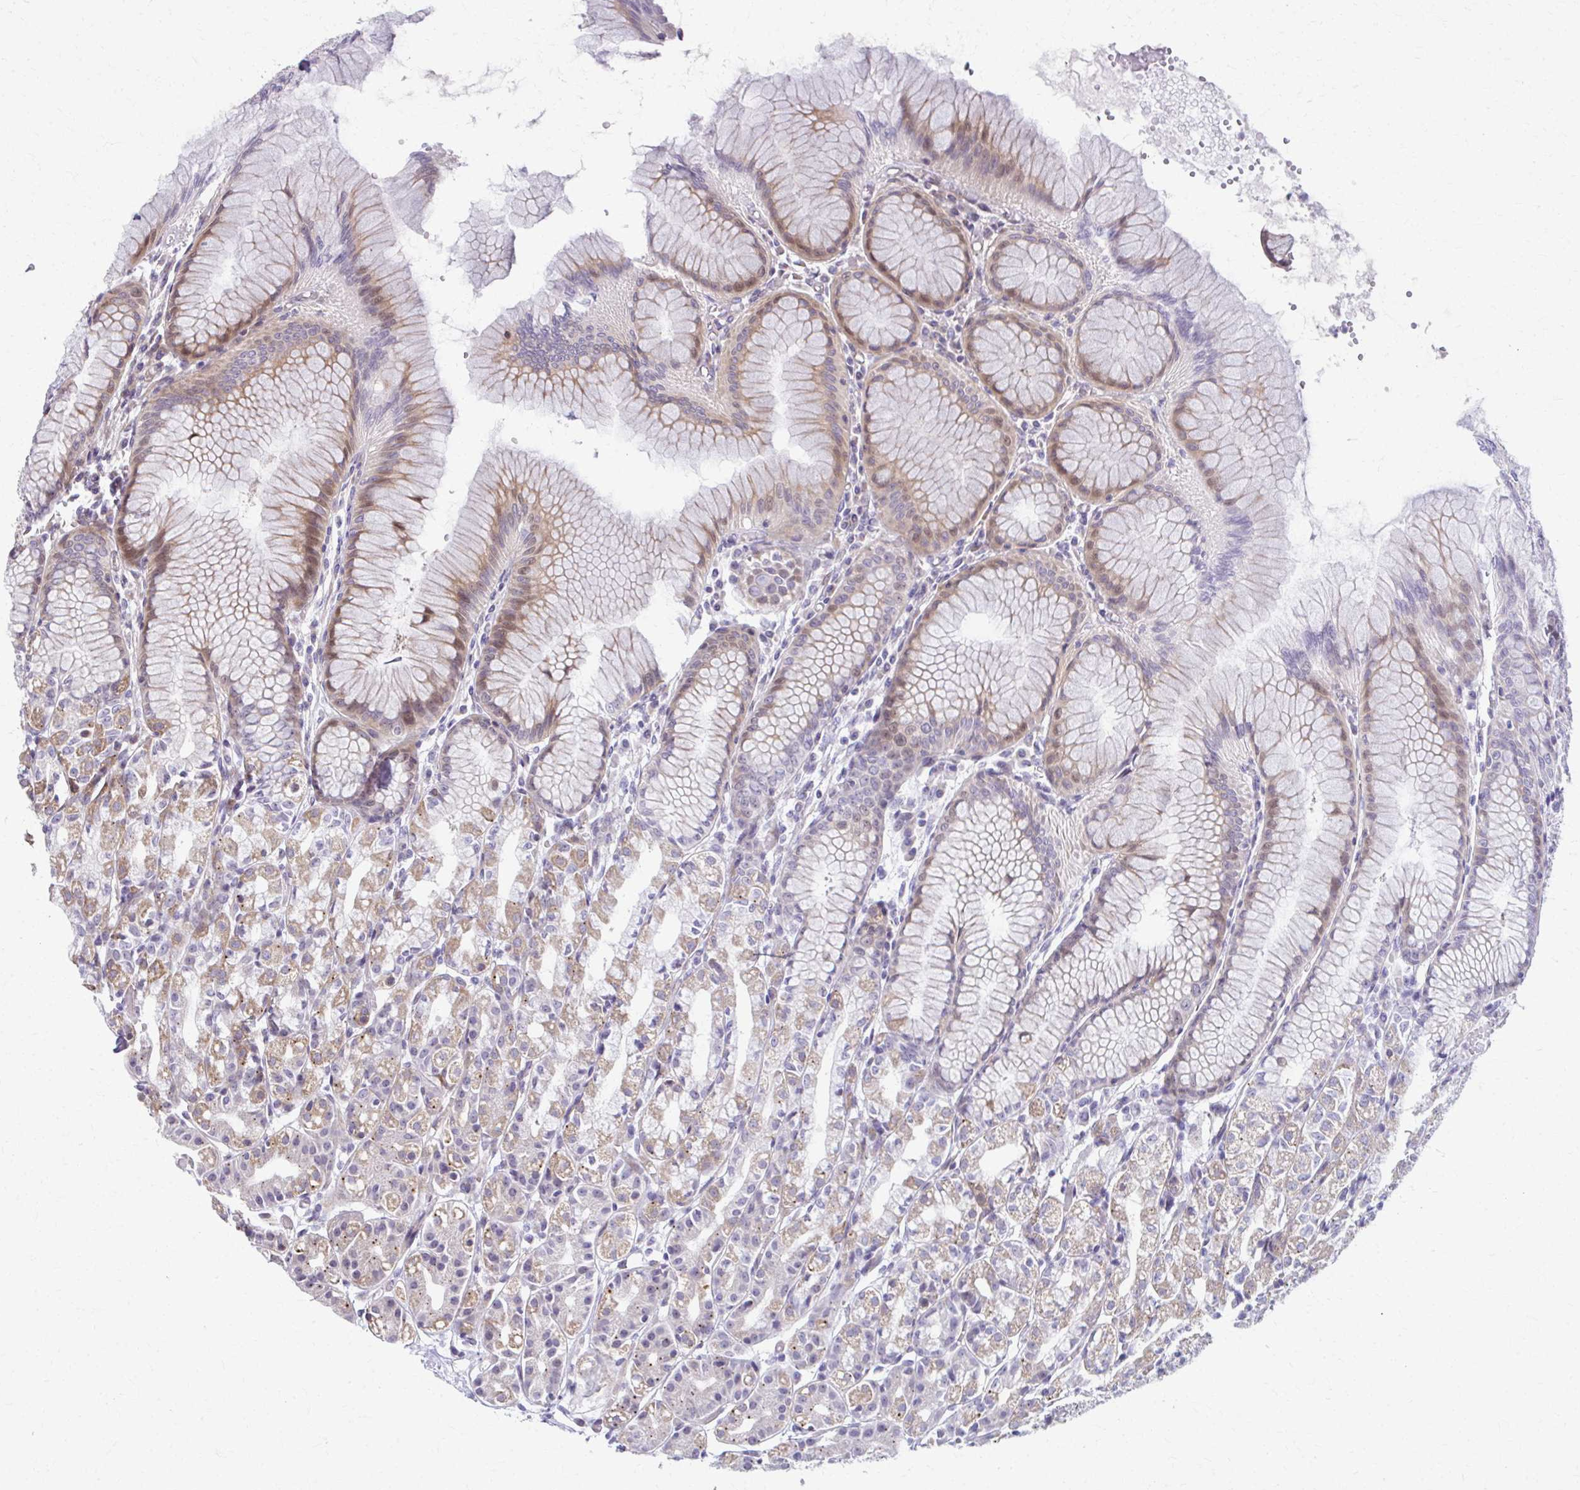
{"staining": {"intensity": "moderate", "quantity": "25%-75%", "location": "cytoplasmic/membranous,nuclear"}, "tissue": "stomach", "cell_type": "Glandular cells", "image_type": "normal", "snomed": [{"axis": "morphology", "description": "Normal tissue, NOS"}, {"axis": "topography", "description": "Stomach"}], "caption": "There is medium levels of moderate cytoplasmic/membranous,nuclear staining in glandular cells of benign stomach, as demonstrated by immunohistochemical staining (brown color).", "gene": "MAF1", "patient": {"sex": "female", "age": 57}}